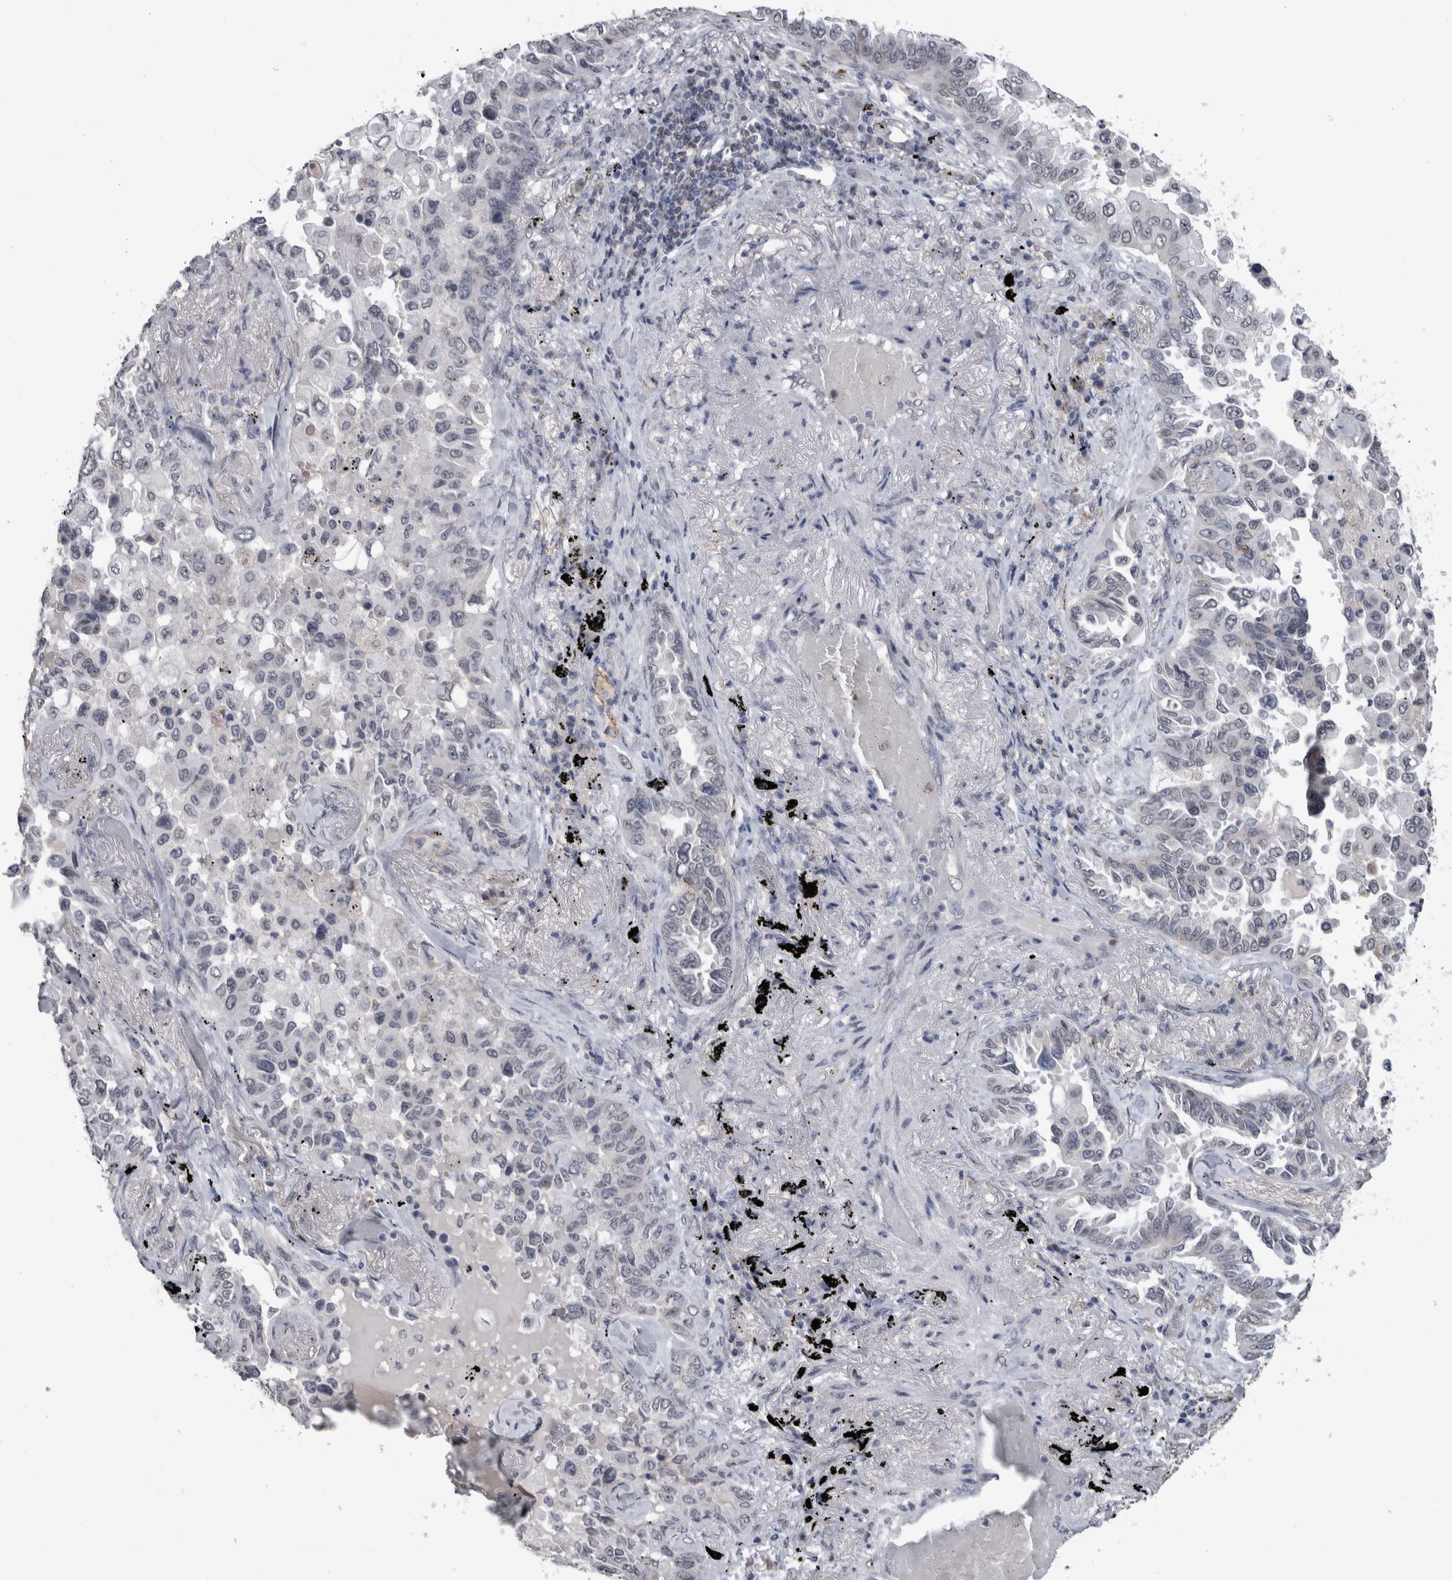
{"staining": {"intensity": "negative", "quantity": "none", "location": "none"}, "tissue": "lung cancer", "cell_type": "Tumor cells", "image_type": "cancer", "snomed": [{"axis": "morphology", "description": "Adenocarcinoma, NOS"}, {"axis": "topography", "description": "Lung"}], "caption": "The photomicrograph shows no staining of tumor cells in lung cancer (adenocarcinoma).", "gene": "PAX5", "patient": {"sex": "female", "age": 67}}